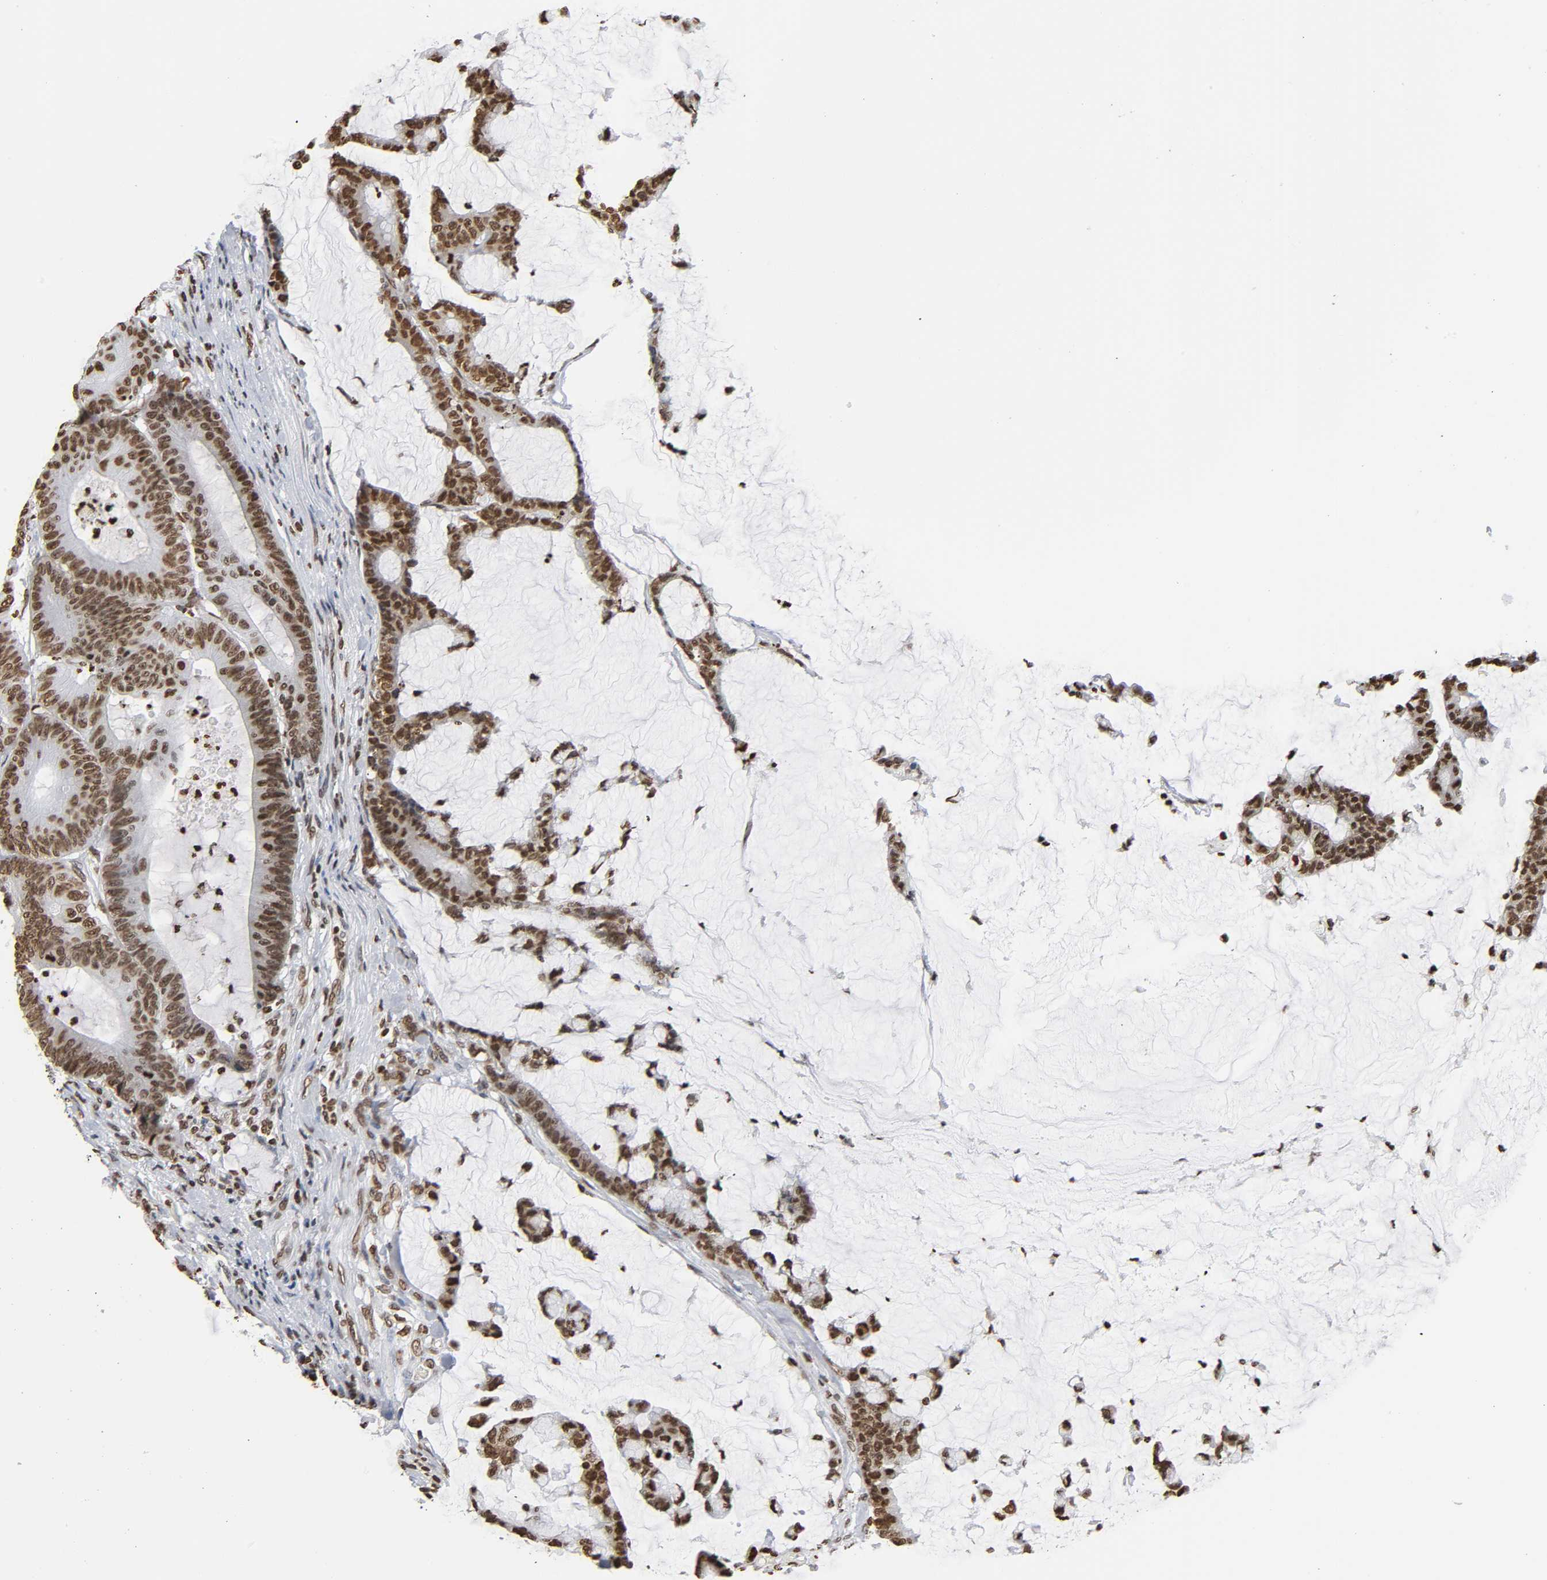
{"staining": {"intensity": "moderate", "quantity": ">75%", "location": "nuclear"}, "tissue": "colorectal cancer", "cell_type": "Tumor cells", "image_type": "cancer", "snomed": [{"axis": "morphology", "description": "Adenocarcinoma, NOS"}, {"axis": "topography", "description": "Colon"}], "caption": "Protein staining of colorectal adenocarcinoma tissue reveals moderate nuclear expression in about >75% of tumor cells.", "gene": "HOXA6", "patient": {"sex": "female", "age": 84}}